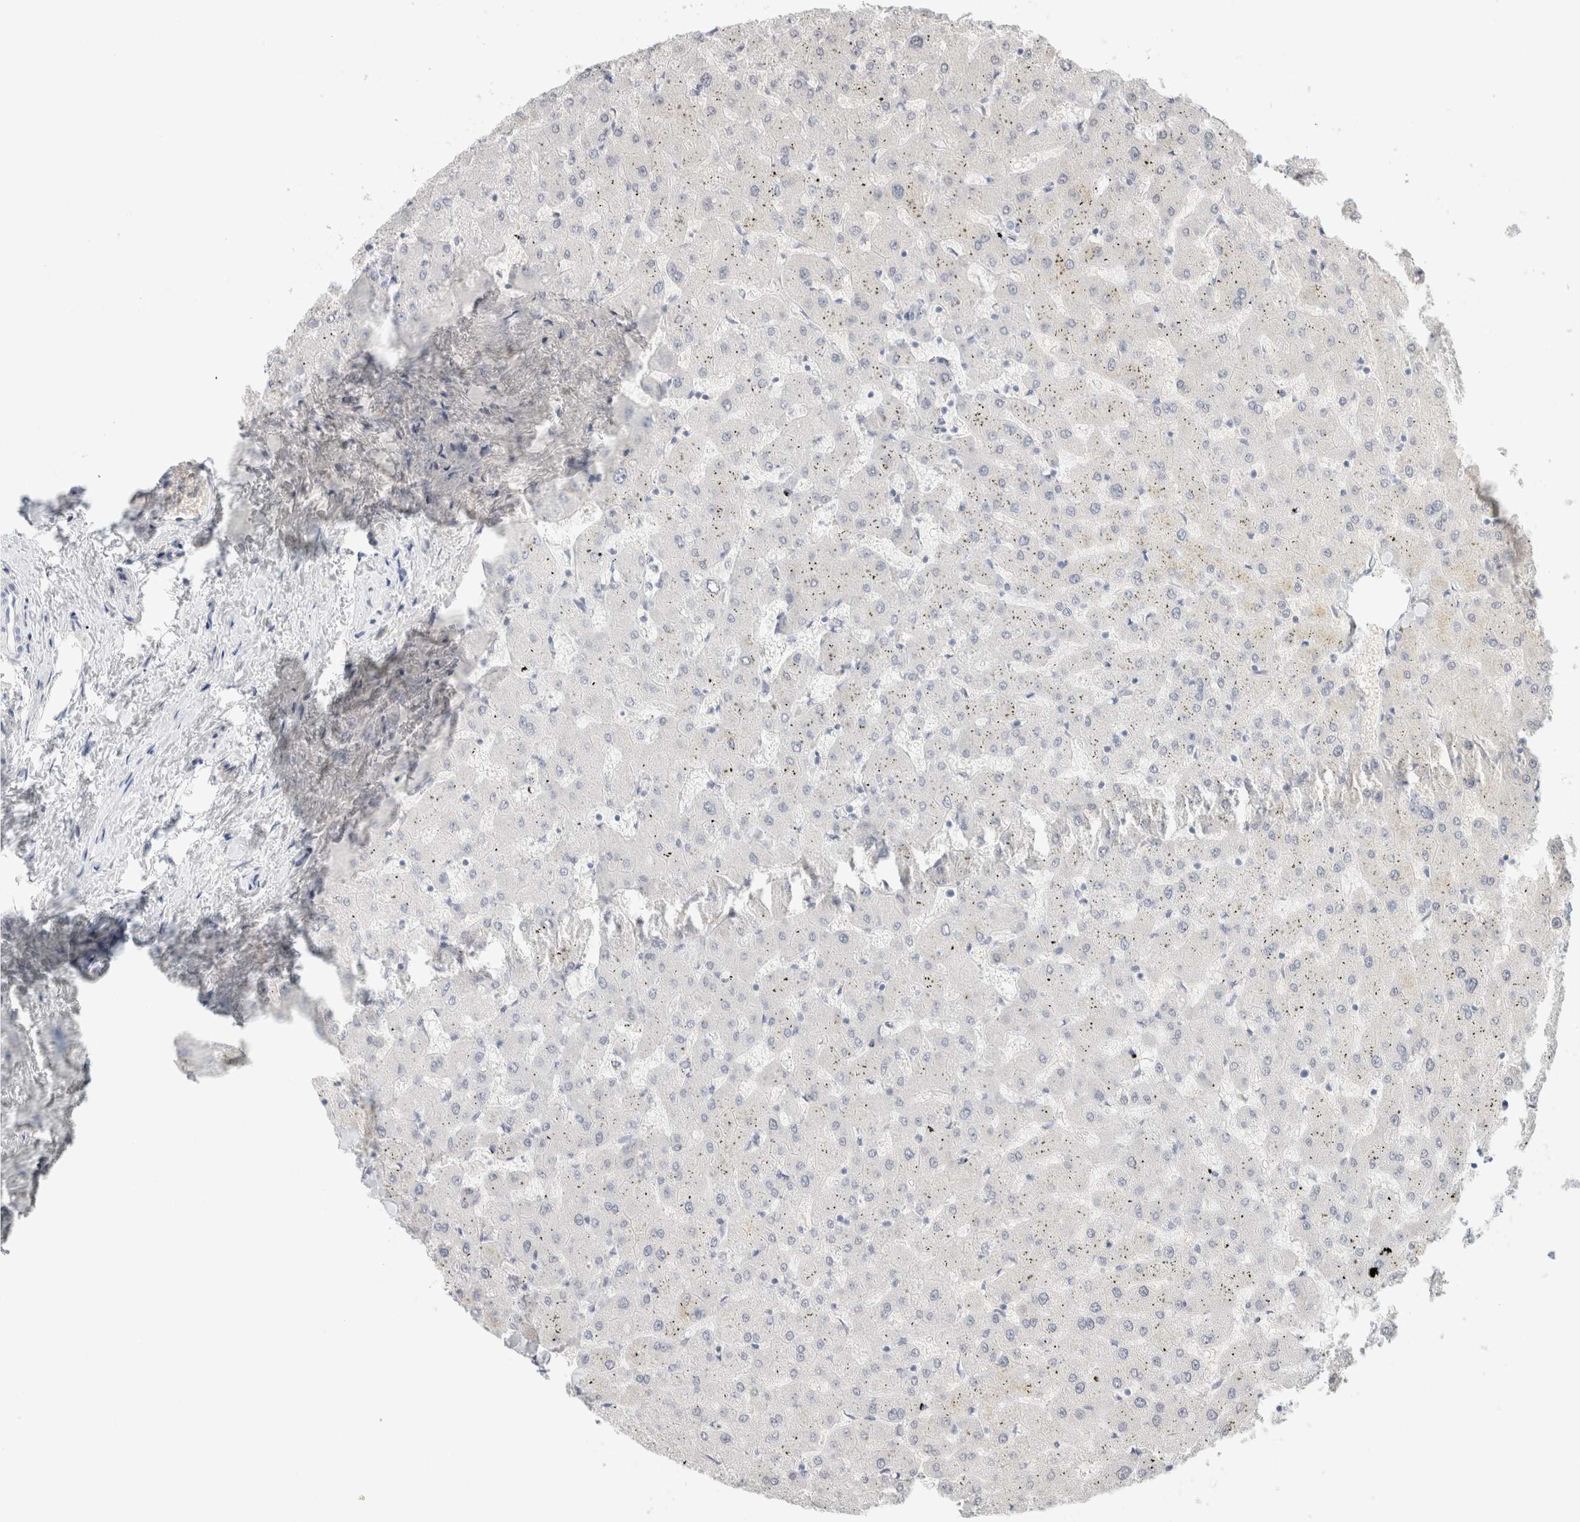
{"staining": {"intensity": "negative", "quantity": "none", "location": "none"}, "tissue": "liver", "cell_type": "Cholangiocytes", "image_type": "normal", "snomed": [{"axis": "morphology", "description": "Normal tissue, NOS"}, {"axis": "topography", "description": "Liver"}], "caption": "A photomicrograph of liver stained for a protein demonstrates no brown staining in cholangiocytes. The staining was performed using DAB to visualize the protein expression in brown, while the nuclei were stained in blue with hematoxylin (Magnification: 20x).", "gene": "RTN4", "patient": {"sex": "female", "age": 63}}